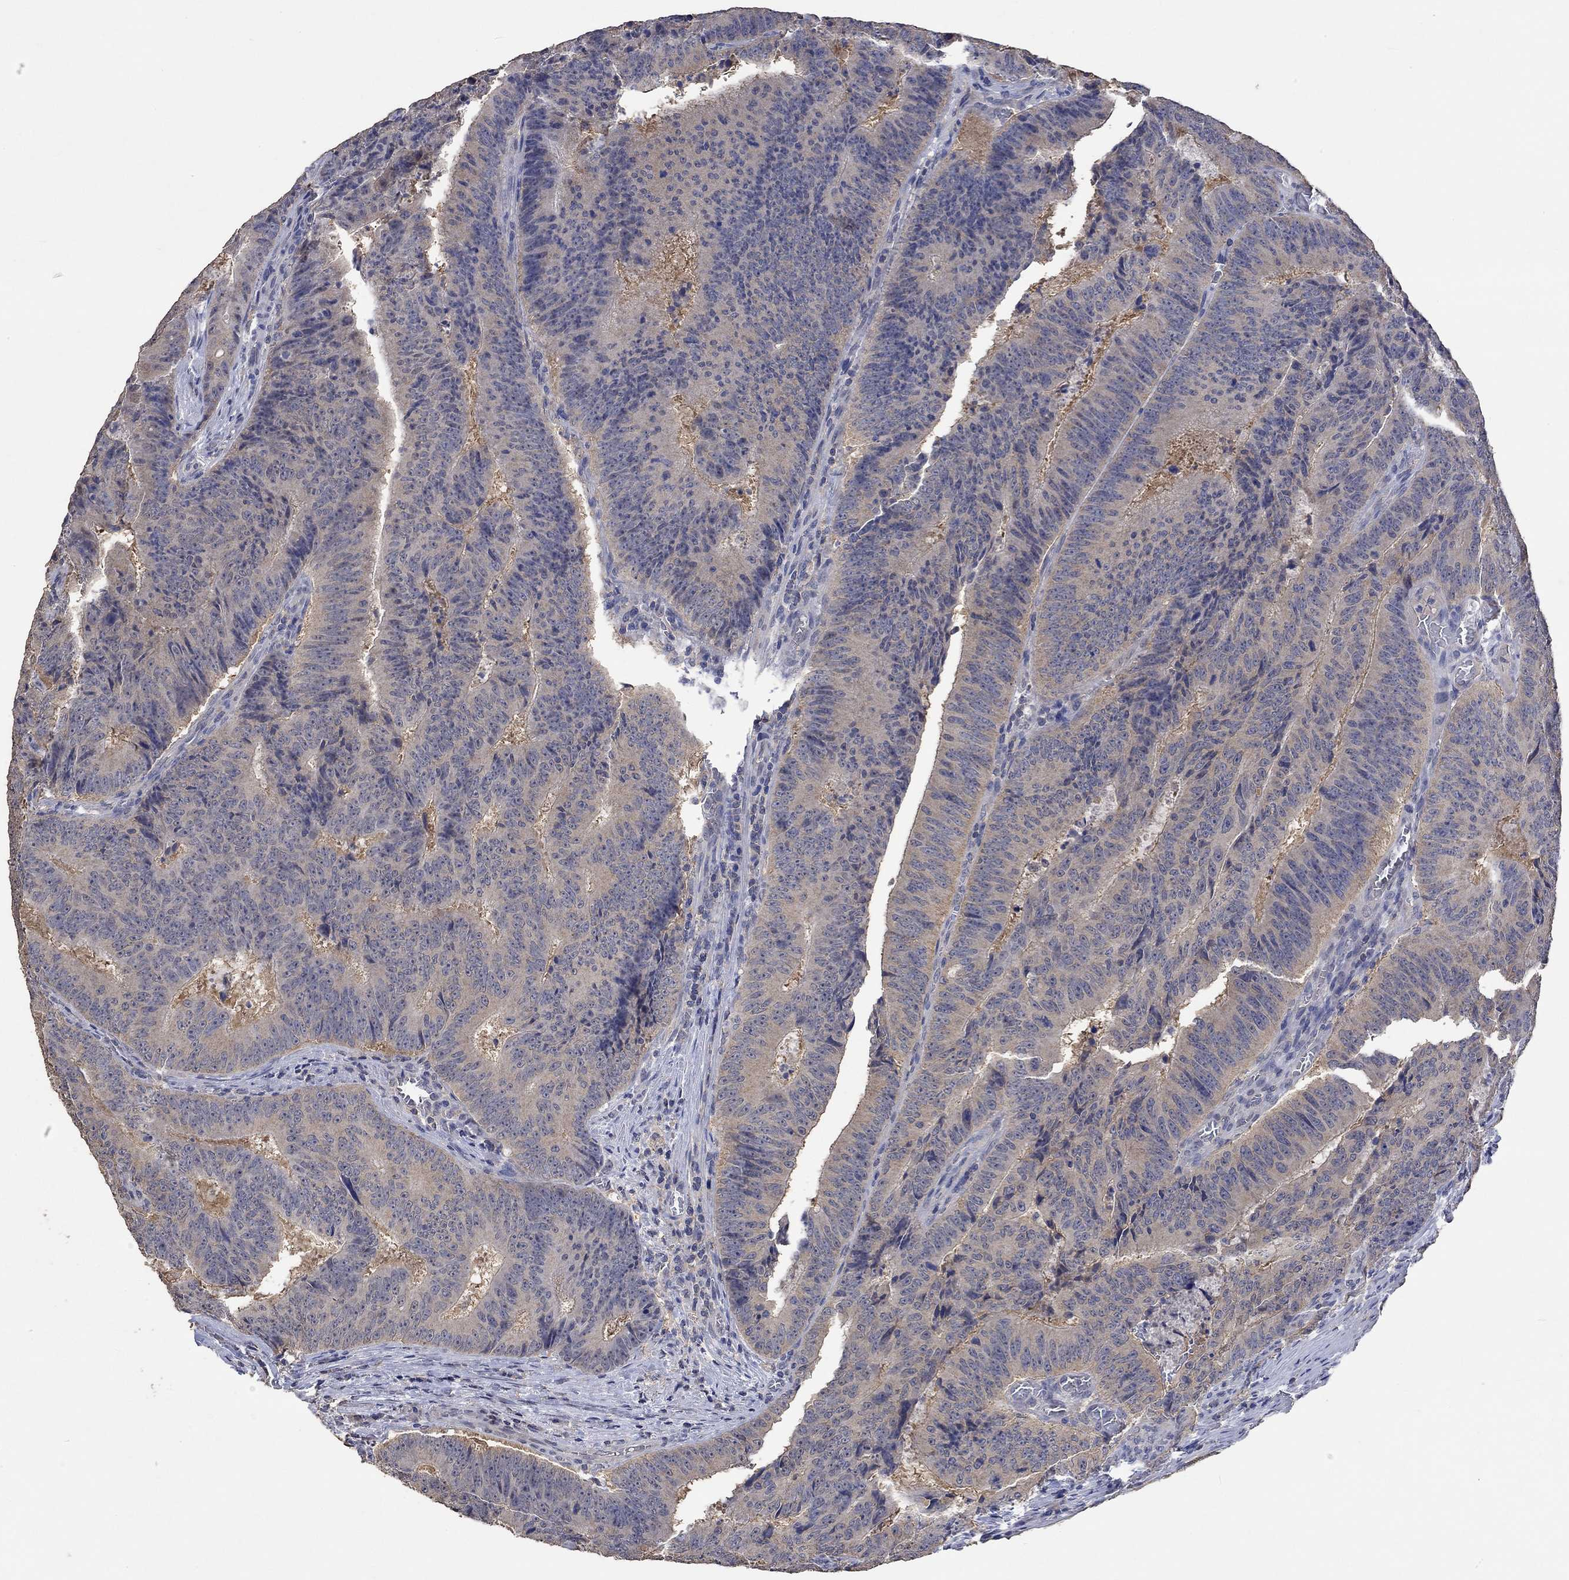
{"staining": {"intensity": "negative", "quantity": "none", "location": "none"}, "tissue": "colorectal cancer", "cell_type": "Tumor cells", "image_type": "cancer", "snomed": [{"axis": "morphology", "description": "Adenocarcinoma, NOS"}, {"axis": "topography", "description": "Colon"}], "caption": "Immunohistochemical staining of human colorectal cancer demonstrates no significant staining in tumor cells. (Immunohistochemistry, brightfield microscopy, high magnification).", "gene": "PTPN20", "patient": {"sex": "female", "age": 82}}